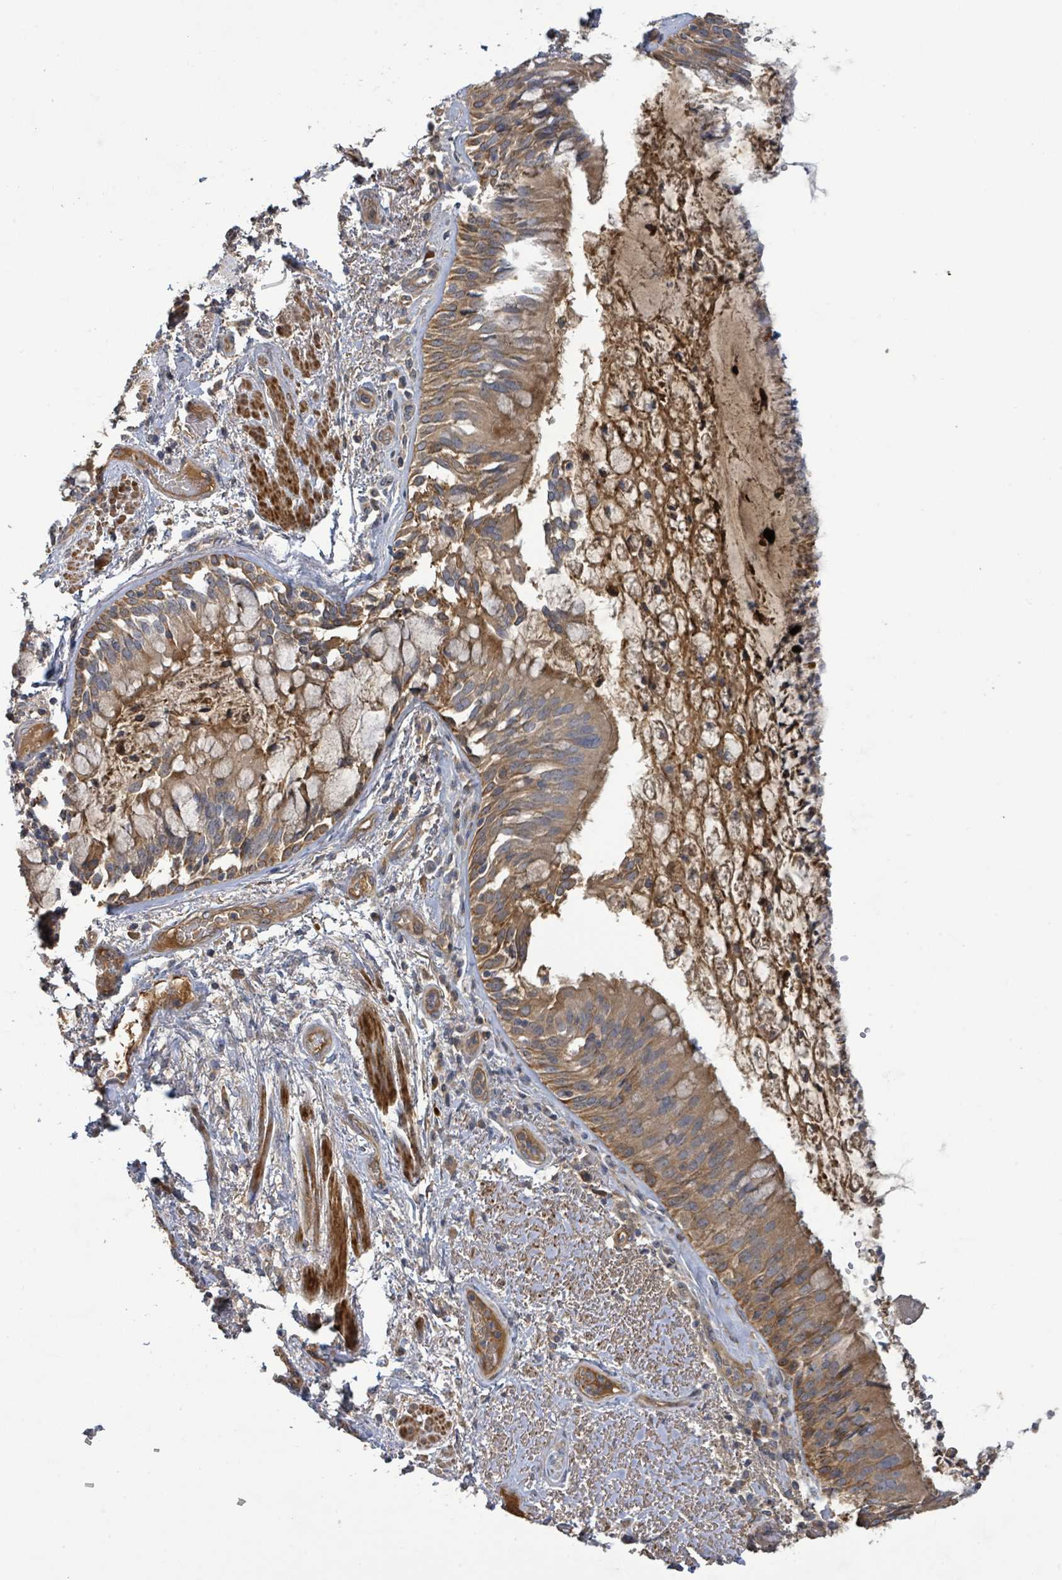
{"staining": {"intensity": "moderate", "quantity": ">75%", "location": "cytoplasmic/membranous"}, "tissue": "bronchus", "cell_type": "Respiratory epithelial cells", "image_type": "normal", "snomed": [{"axis": "morphology", "description": "Normal tissue, NOS"}, {"axis": "topography", "description": "Cartilage tissue"}, {"axis": "topography", "description": "Bronchus"}], "caption": "Approximately >75% of respiratory epithelial cells in benign human bronchus reveal moderate cytoplasmic/membranous protein staining as visualized by brown immunohistochemical staining.", "gene": "STARD4", "patient": {"sex": "male", "age": 63}}